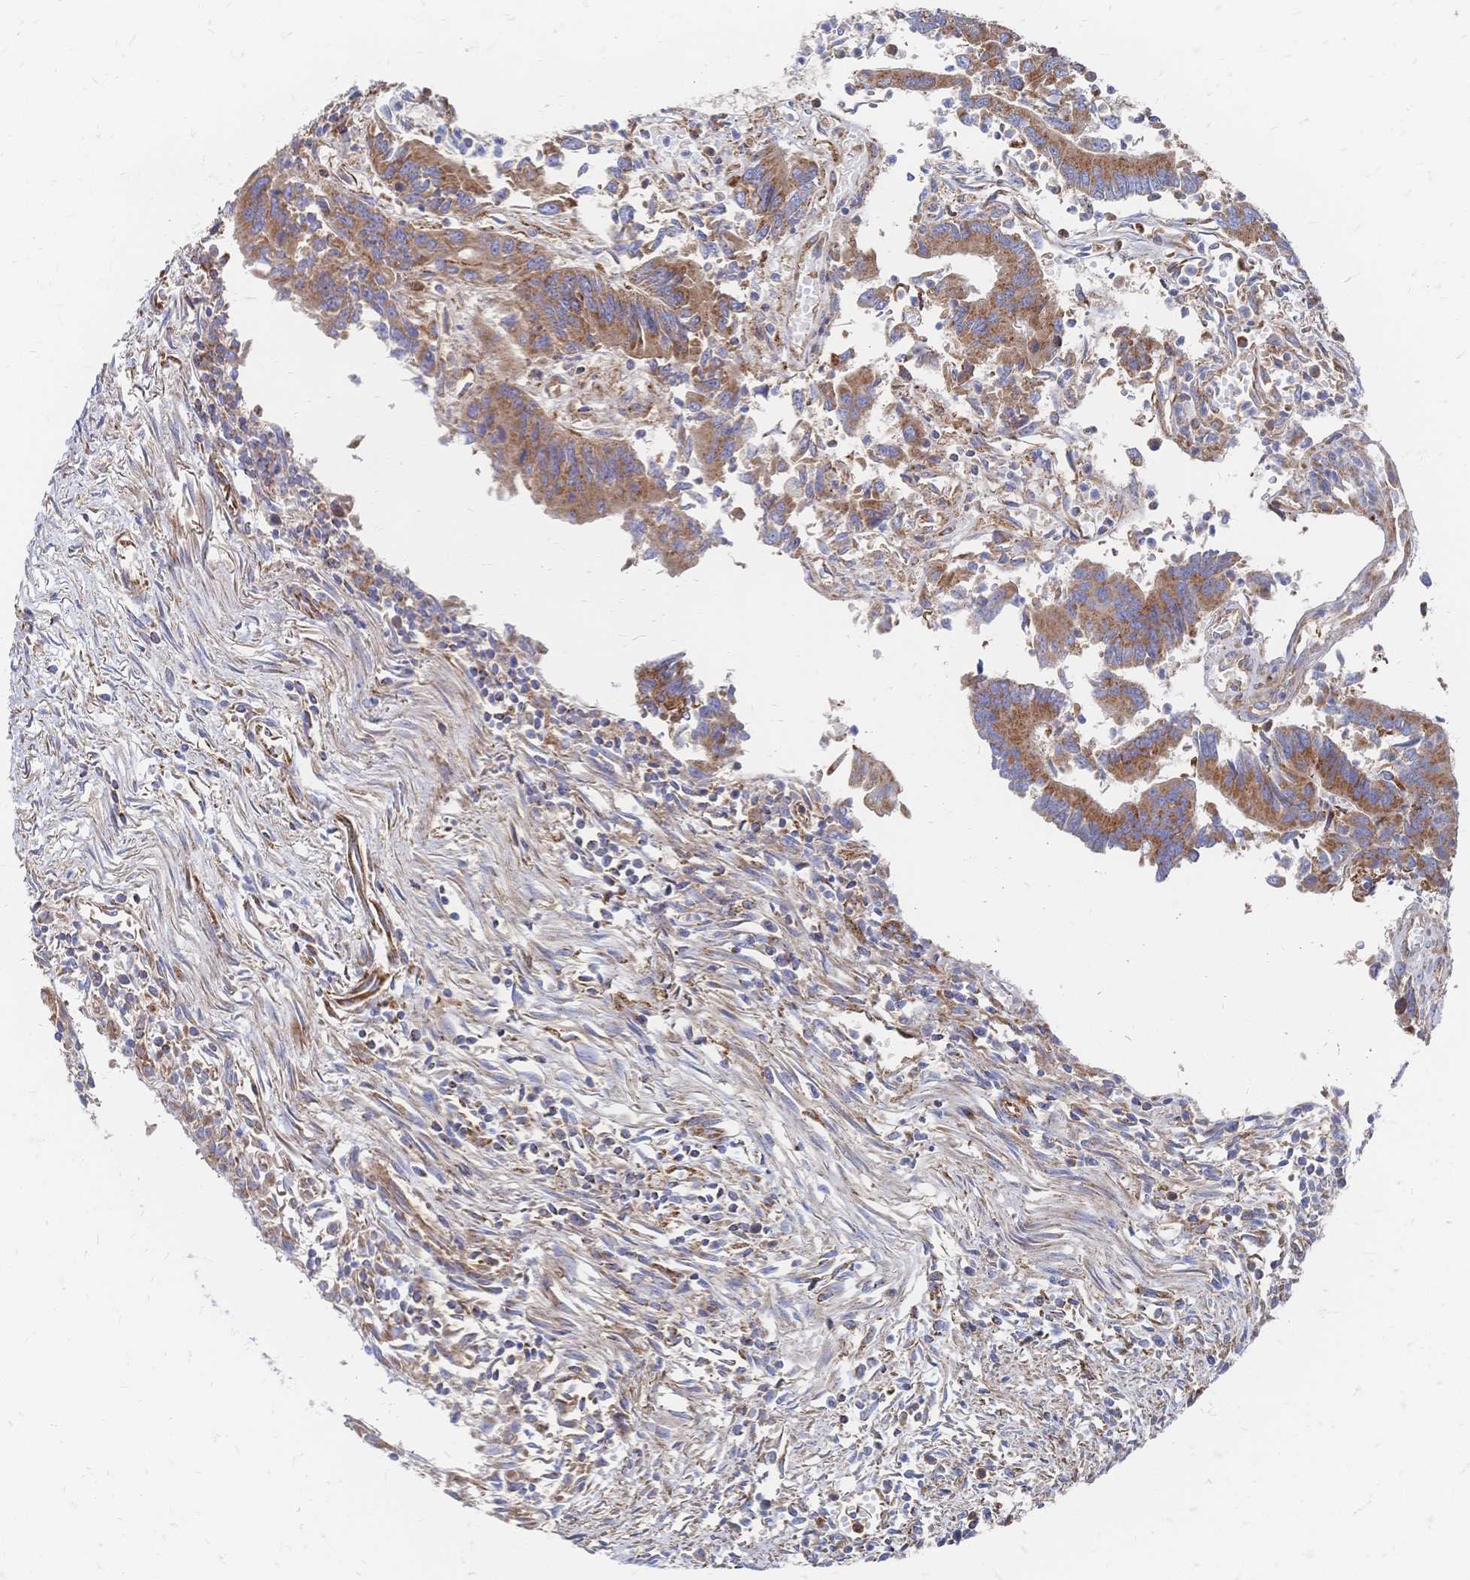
{"staining": {"intensity": "moderate", "quantity": ">75%", "location": "cytoplasmic/membranous"}, "tissue": "colorectal cancer", "cell_type": "Tumor cells", "image_type": "cancer", "snomed": [{"axis": "morphology", "description": "Adenocarcinoma, NOS"}, {"axis": "topography", "description": "Colon"}], "caption": "A micrograph of colorectal adenocarcinoma stained for a protein displays moderate cytoplasmic/membranous brown staining in tumor cells. (DAB (3,3'-diaminobenzidine) IHC, brown staining for protein, blue staining for nuclei).", "gene": "SORBS1", "patient": {"sex": "female", "age": 67}}